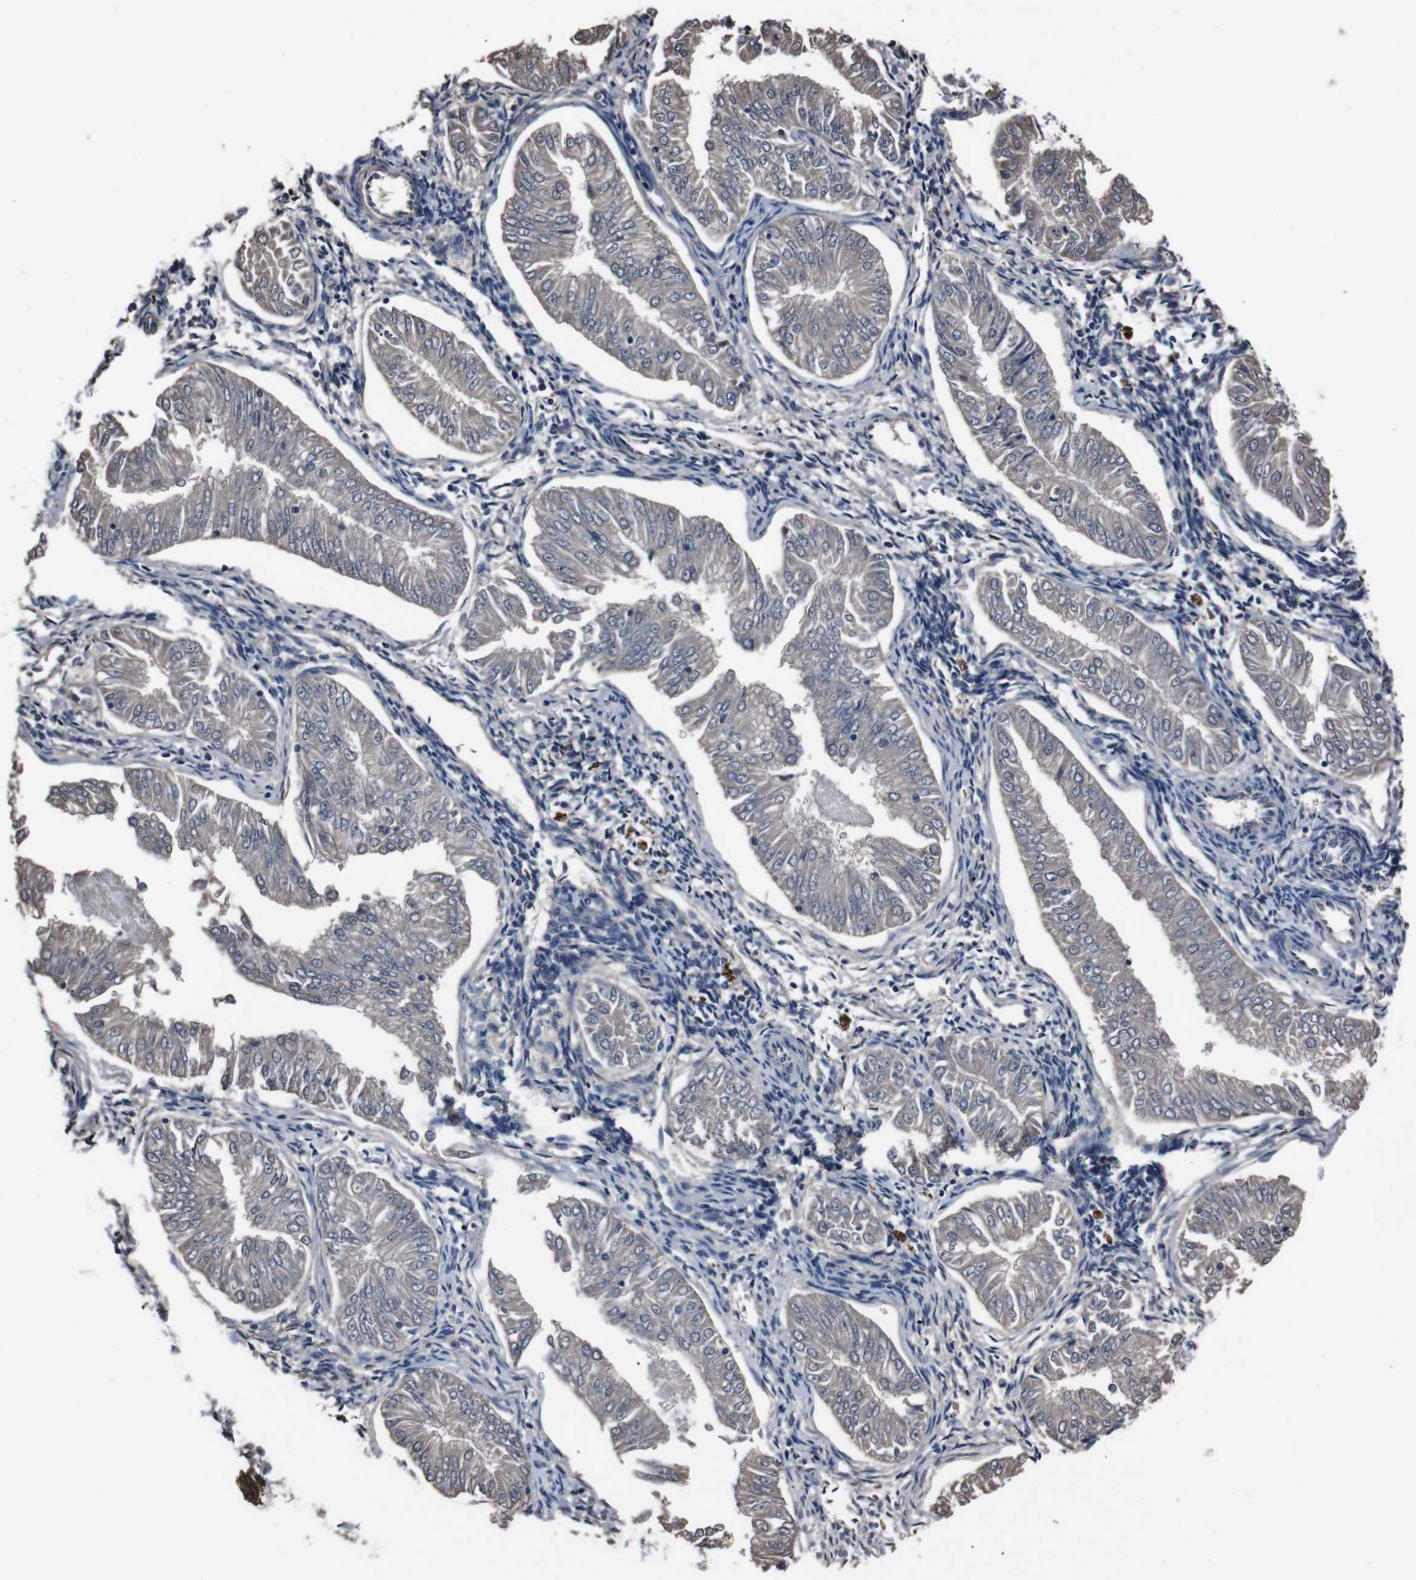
{"staining": {"intensity": "weak", "quantity": ">75%", "location": "cytoplasmic/membranous"}, "tissue": "endometrial cancer", "cell_type": "Tumor cells", "image_type": "cancer", "snomed": [{"axis": "morphology", "description": "Adenocarcinoma, NOS"}, {"axis": "topography", "description": "Endometrium"}], "caption": "This micrograph demonstrates adenocarcinoma (endometrial) stained with immunohistochemistry (IHC) to label a protein in brown. The cytoplasmic/membranous of tumor cells show weak positivity for the protein. Nuclei are counter-stained blue.", "gene": "LEP", "patient": {"sex": "female", "age": 53}}